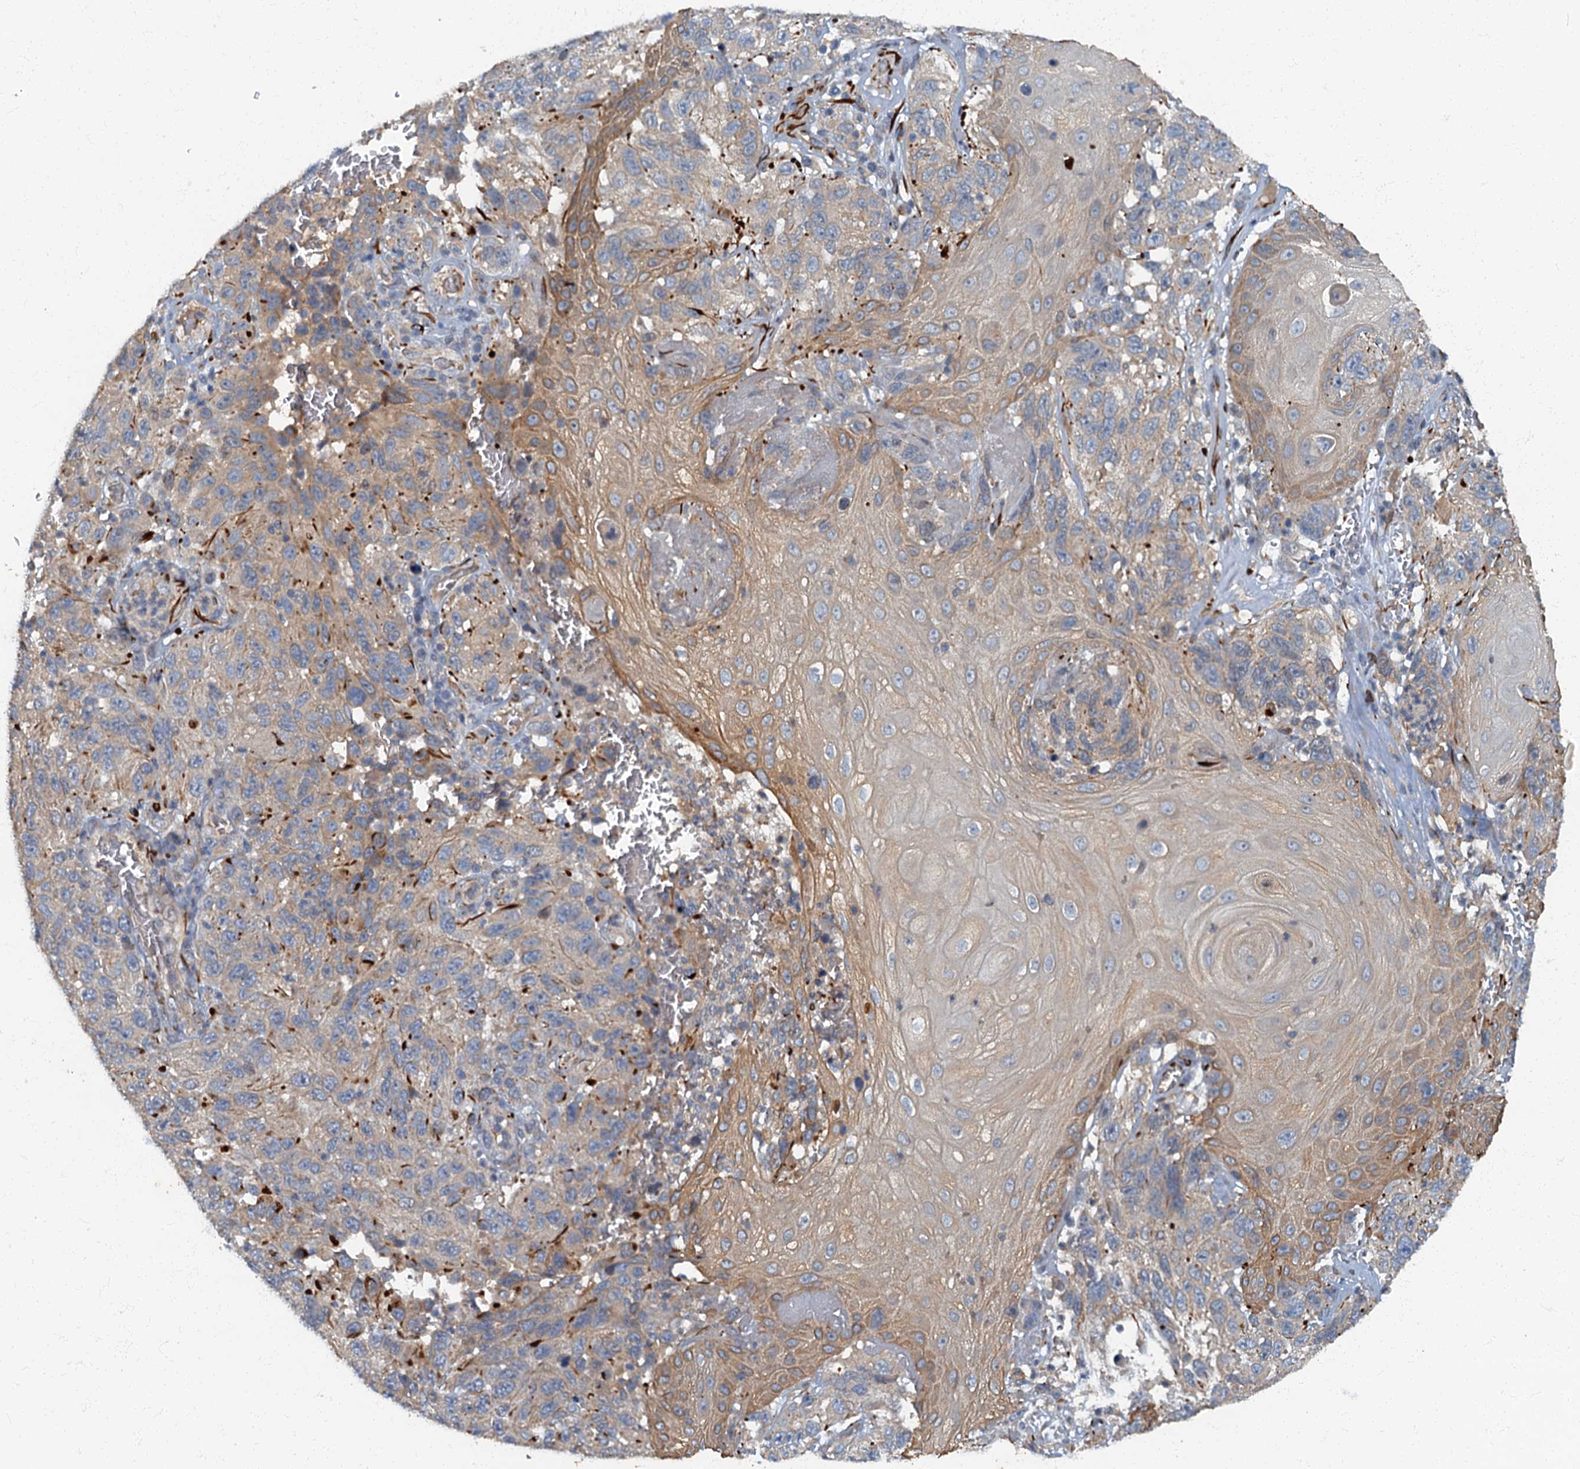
{"staining": {"intensity": "strong", "quantity": "<25%", "location": "cytoplasmic/membranous"}, "tissue": "melanoma", "cell_type": "Tumor cells", "image_type": "cancer", "snomed": [{"axis": "morphology", "description": "Normal tissue, NOS"}, {"axis": "morphology", "description": "Malignant melanoma, NOS"}, {"axis": "topography", "description": "Skin"}], "caption": "Immunohistochemistry (DAB (3,3'-diaminobenzidine)) staining of melanoma reveals strong cytoplasmic/membranous protein positivity in about <25% of tumor cells.", "gene": "ARL11", "patient": {"sex": "female", "age": 96}}